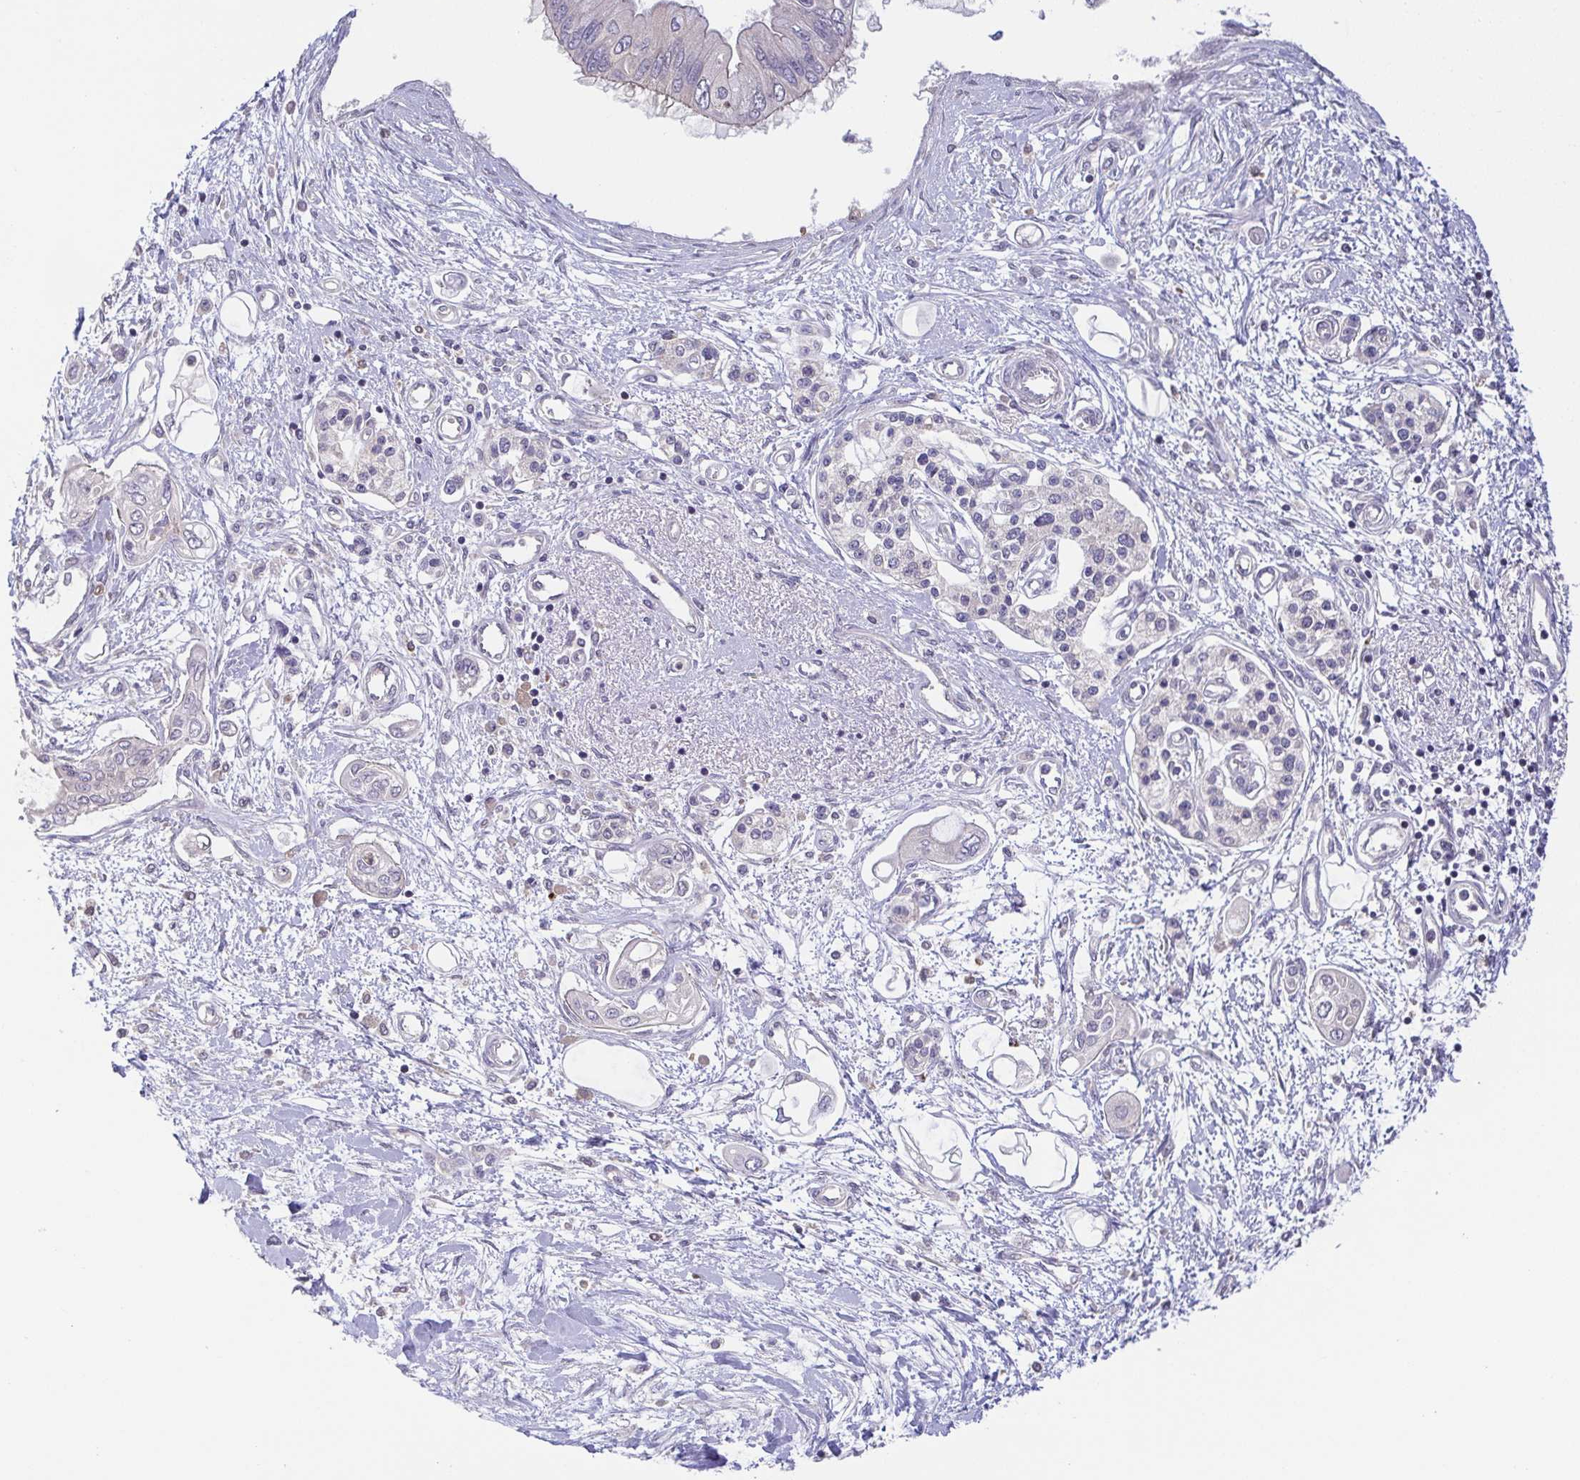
{"staining": {"intensity": "negative", "quantity": "none", "location": "none"}, "tissue": "pancreatic cancer", "cell_type": "Tumor cells", "image_type": "cancer", "snomed": [{"axis": "morphology", "description": "Adenocarcinoma, NOS"}, {"axis": "topography", "description": "Pancreas"}], "caption": "Immunohistochemistry of pancreatic cancer exhibits no expression in tumor cells.", "gene": "OSBPL7", "patient": {"sex": "female", "age": 77}}